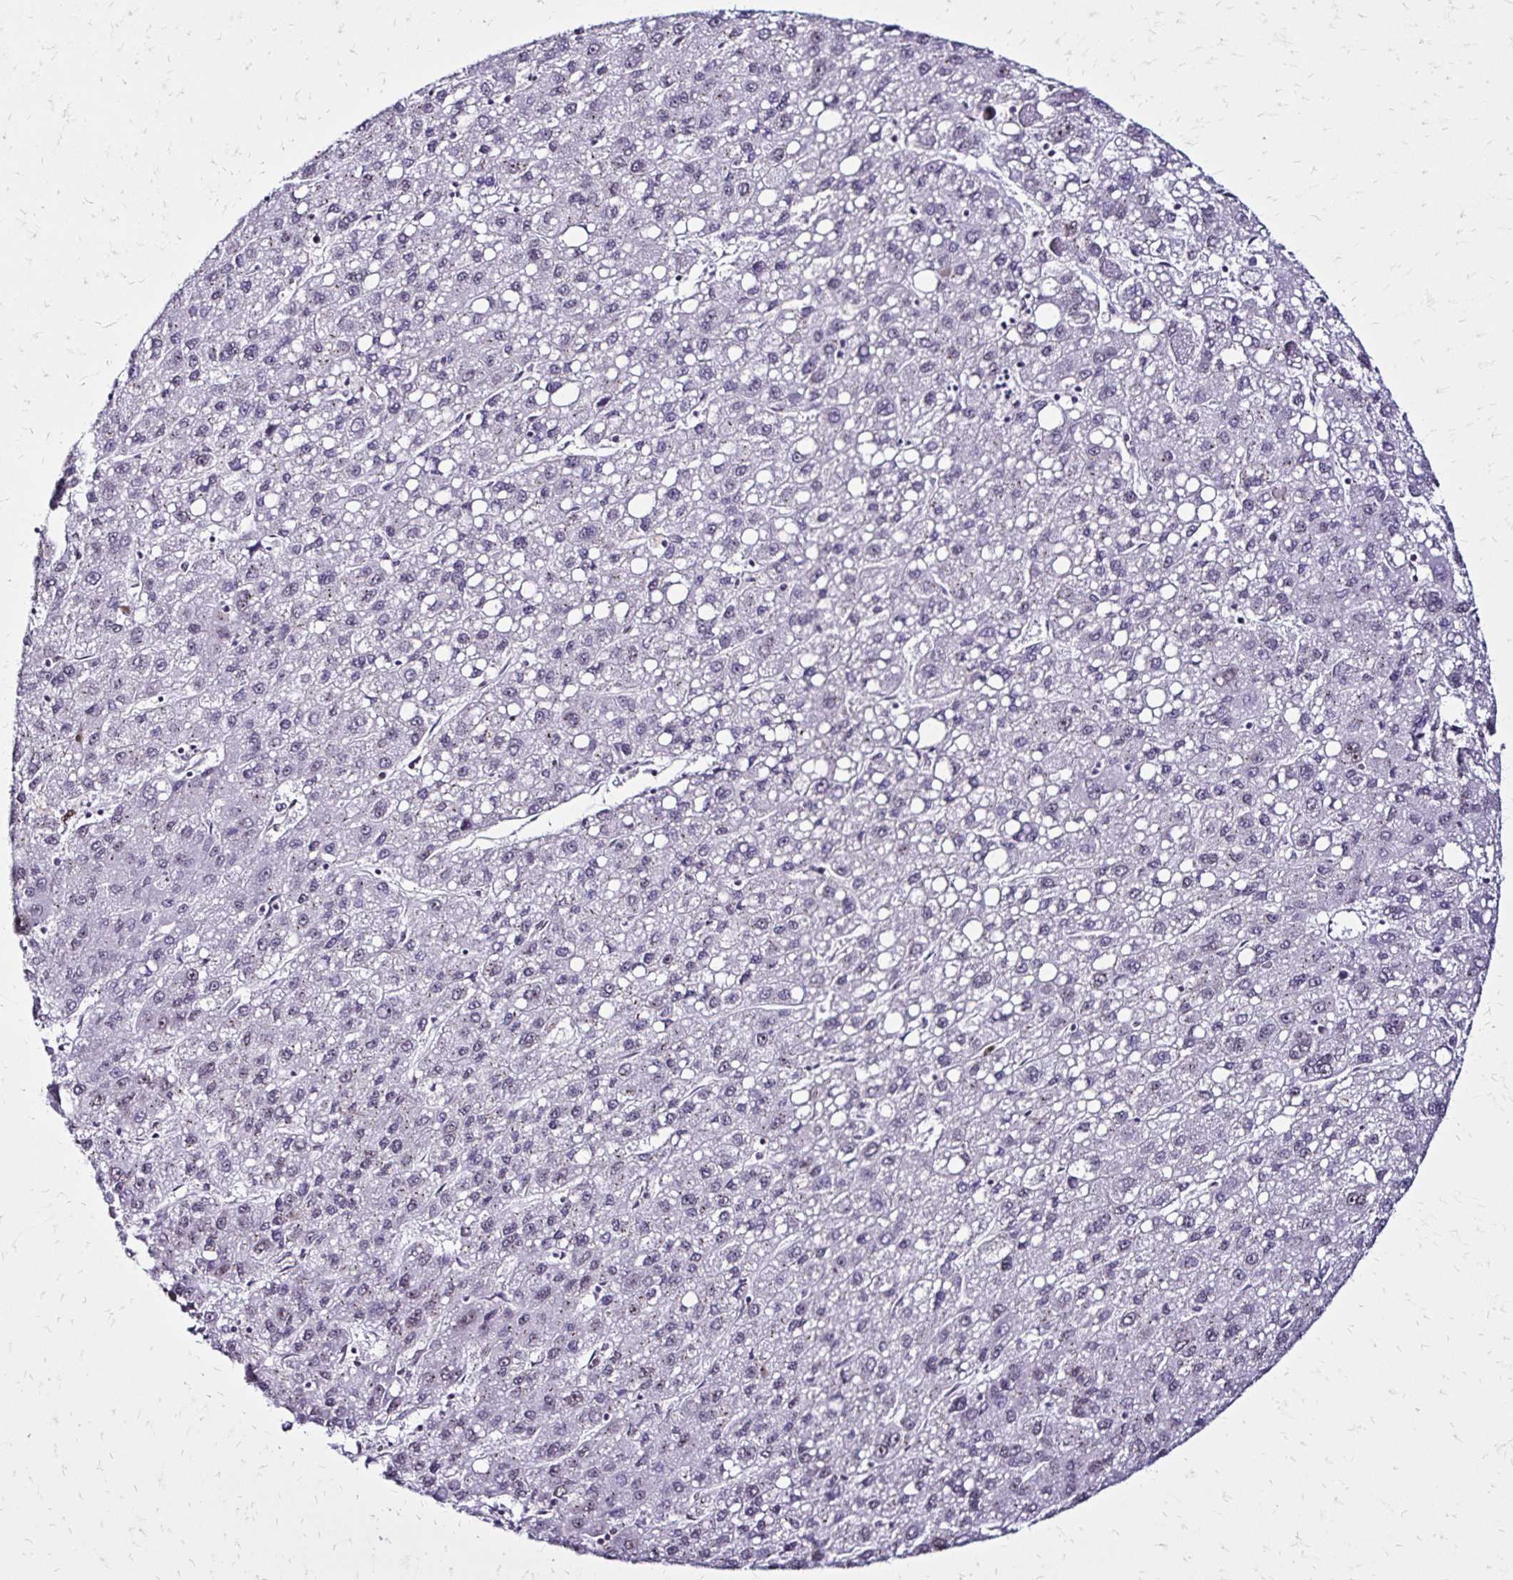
{"staining": {"intensity": "negative", "quantity": "none", "location": "none"}, "tissue": "liver cancer", "cell_type": "Tumor cells", "image_type": "cancer", "snomed": [{"axis": "morphology", "description": "Carcinoma, Hepatocellular, NOS"}, {"axis": "topography", "description": "Liver"}], "caption": "An immunohistochemistry (IHC) histopathology image of liver cancer is shown. There is no staining in tumor cells of liver cancer.", "gene": "TOB1", "patient": {"sex": "female", "age": 82}}